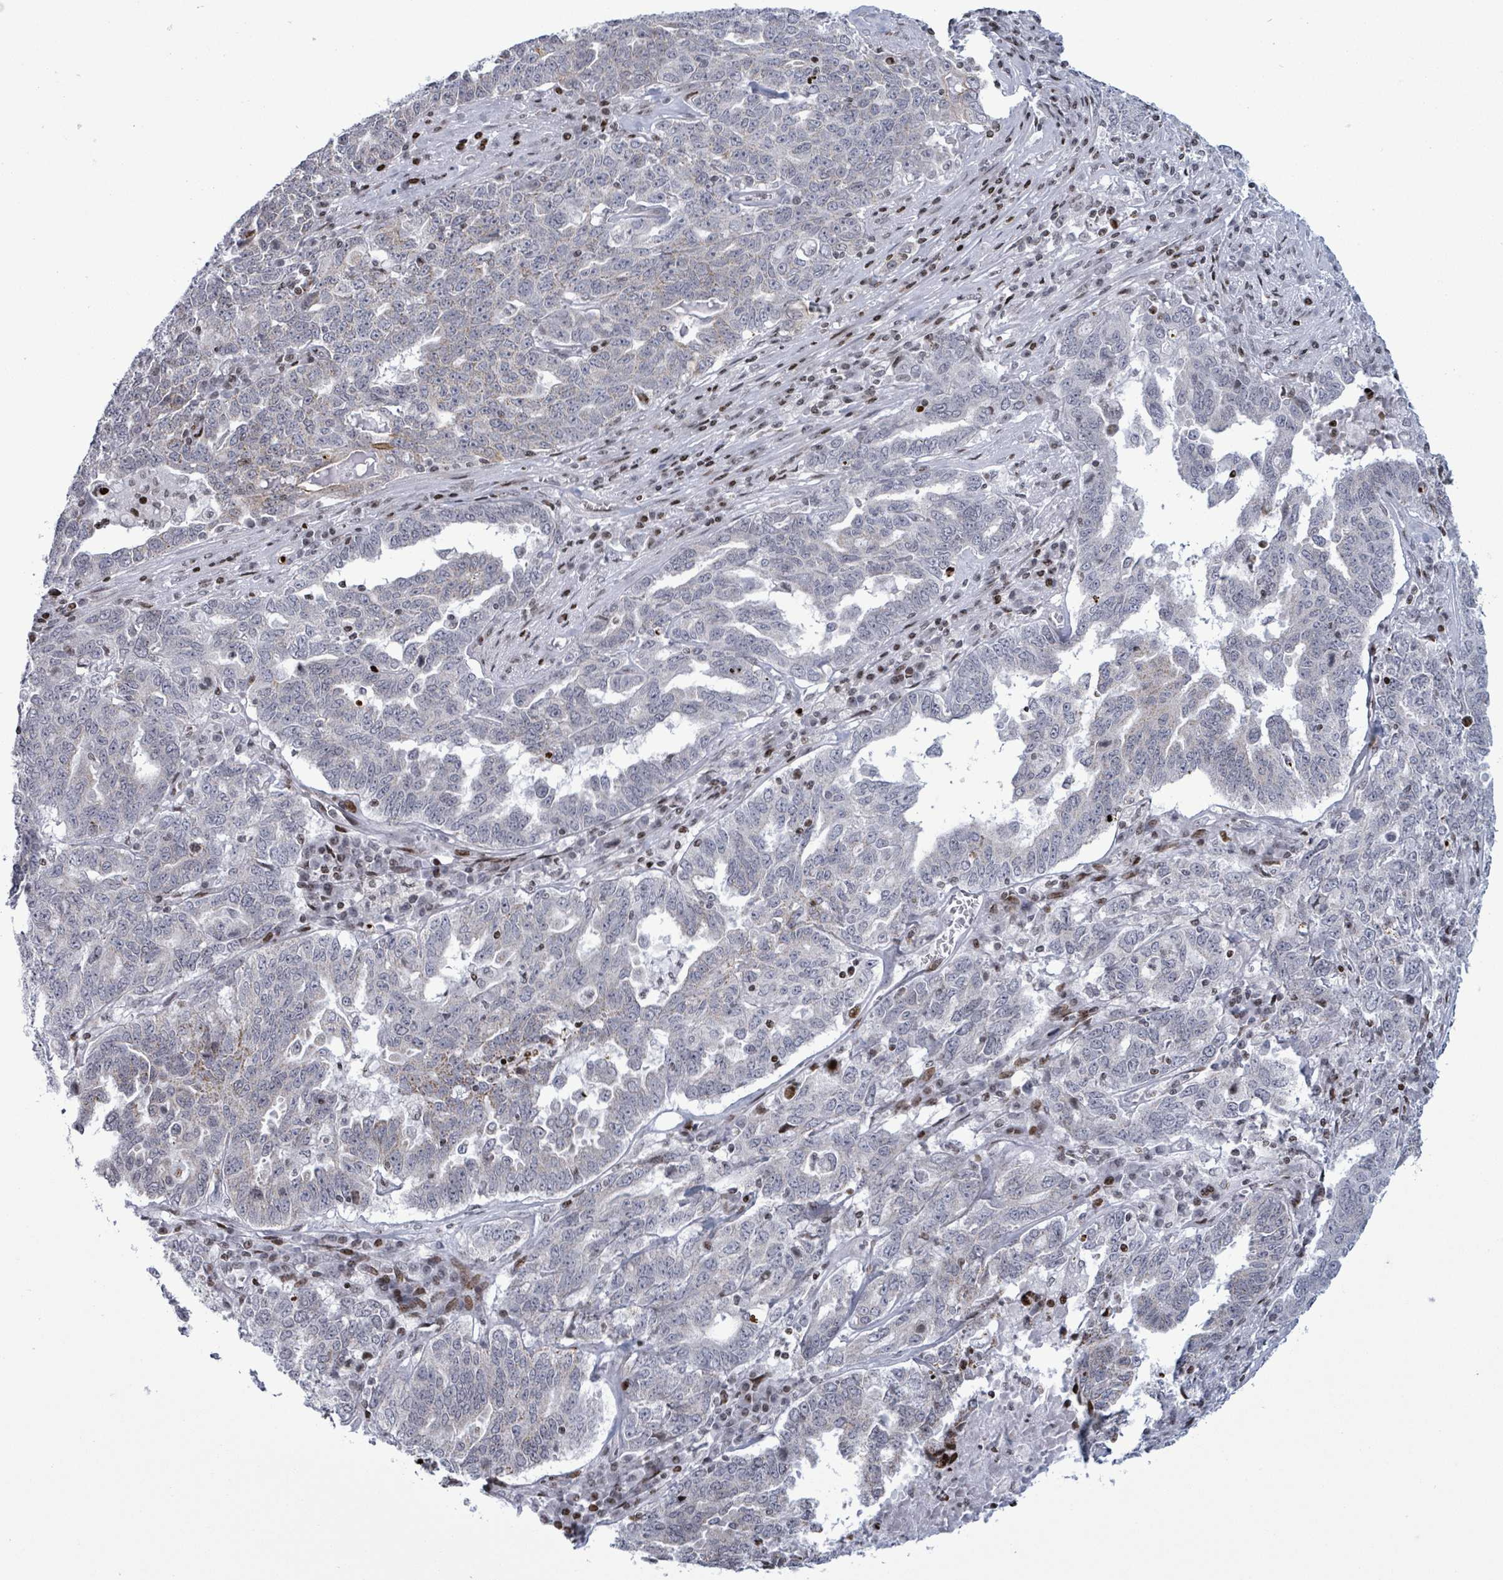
{"staining": {"intensity": "weak", "quantity": "<25%", "location": "cytoplasmic/membranous"}, "tissue": "ovarian cancer", "cell_type": "Tumor cells", "image_type": "cancer", "snomed": [{"axis": "morphology", "description": "Carcinoma, endometroid"}, {"axis": "topography", "description": "Ovary"}], "caption": "Tumor cells show no significant positivity in ovarian cancer.", "gene": "FNDC4", "patient": {"sex": "female", "age": 62}}